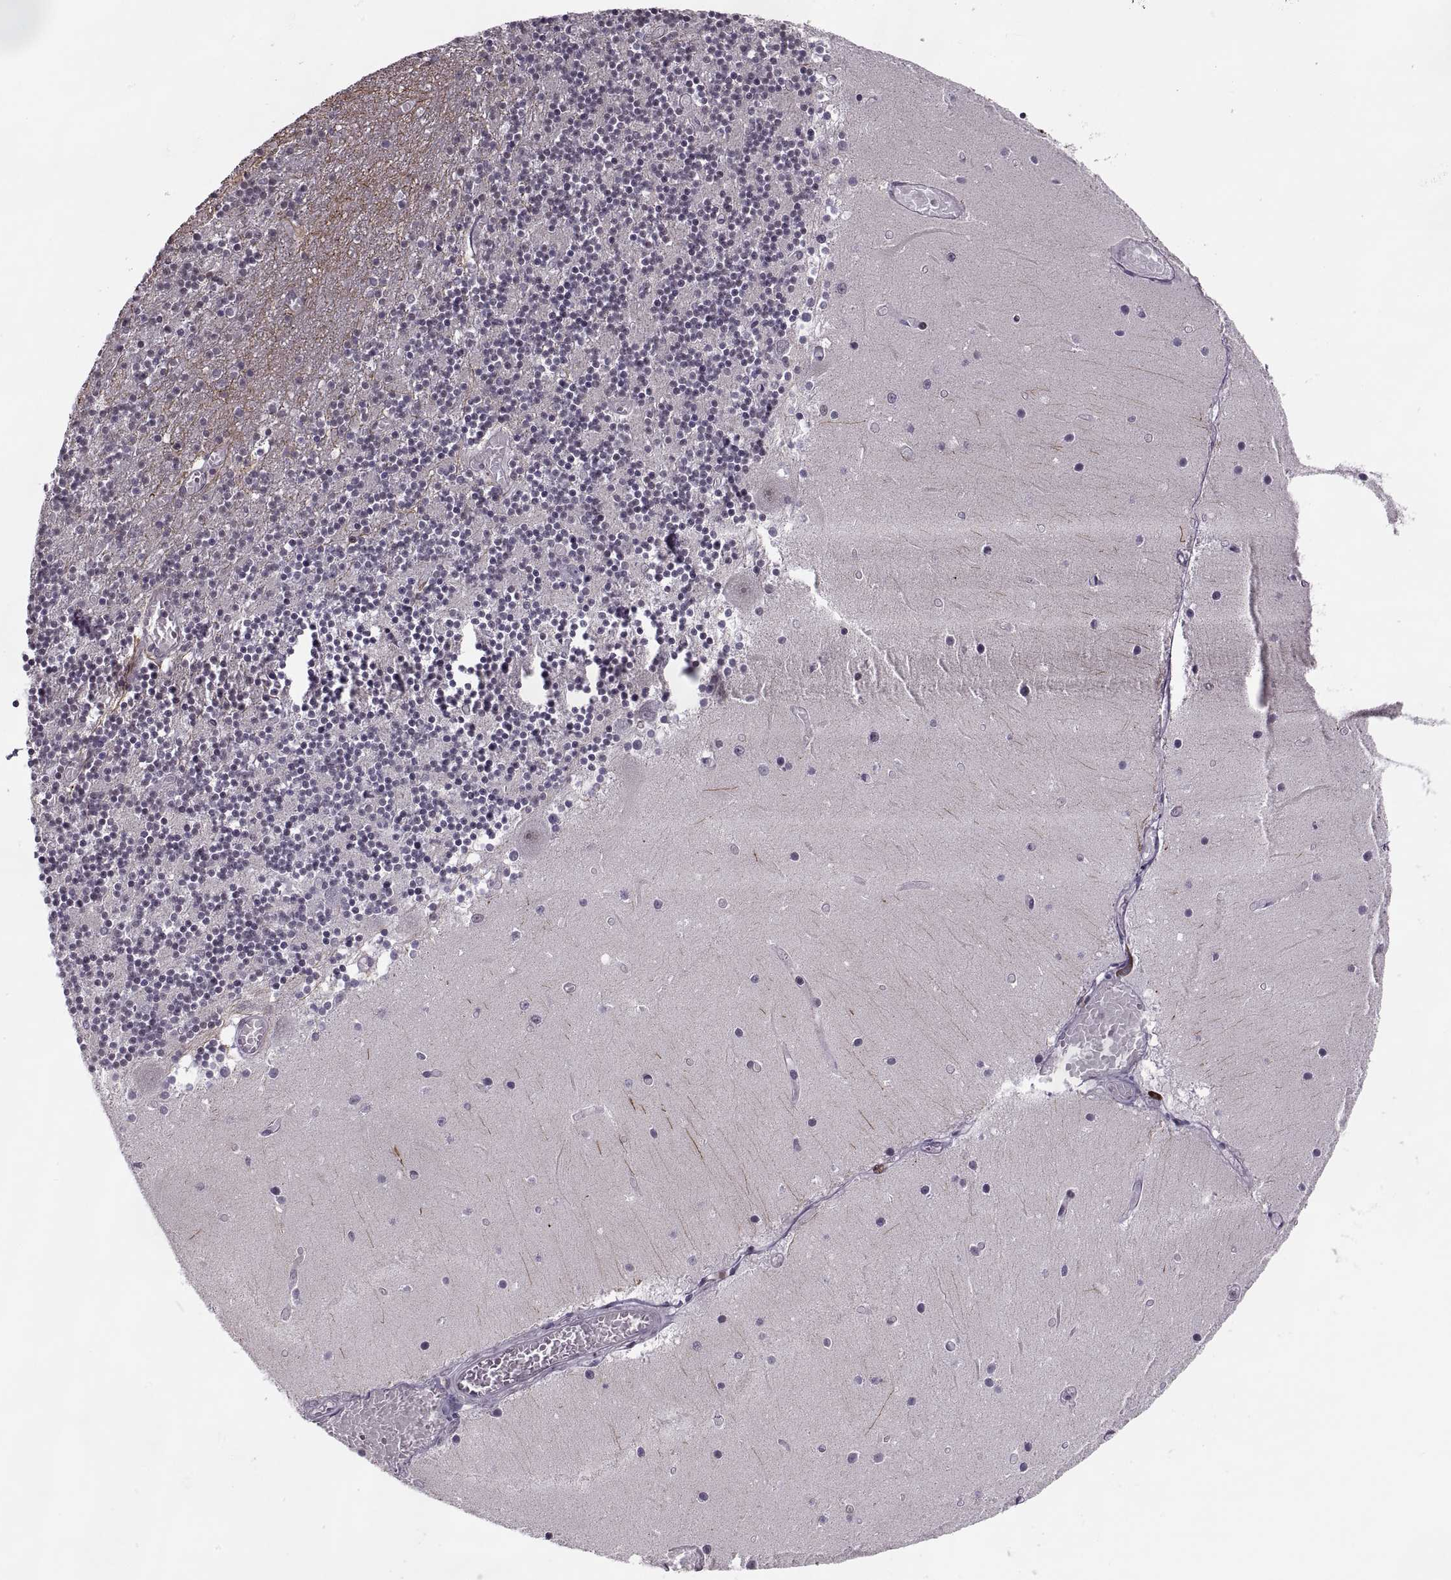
{"staining": {"intensity": "negative", "quantity": "none", "location": "none"}, "tissue": "cerebellum", "cell_type": "Cells in granular layer", "image_type": "normal", "snomed": [{"axis": "morphology", "description": "Normal tissue, NOS"}, {"axis": "topography", "description": "Cerebellum"}], "caption": "Immunohistochemistry of unremarkable cerebellum demonstrates no staining in cells in granular layer.", "gene": "LUZP2", "patient": {"sex": "female", "age": 28}}